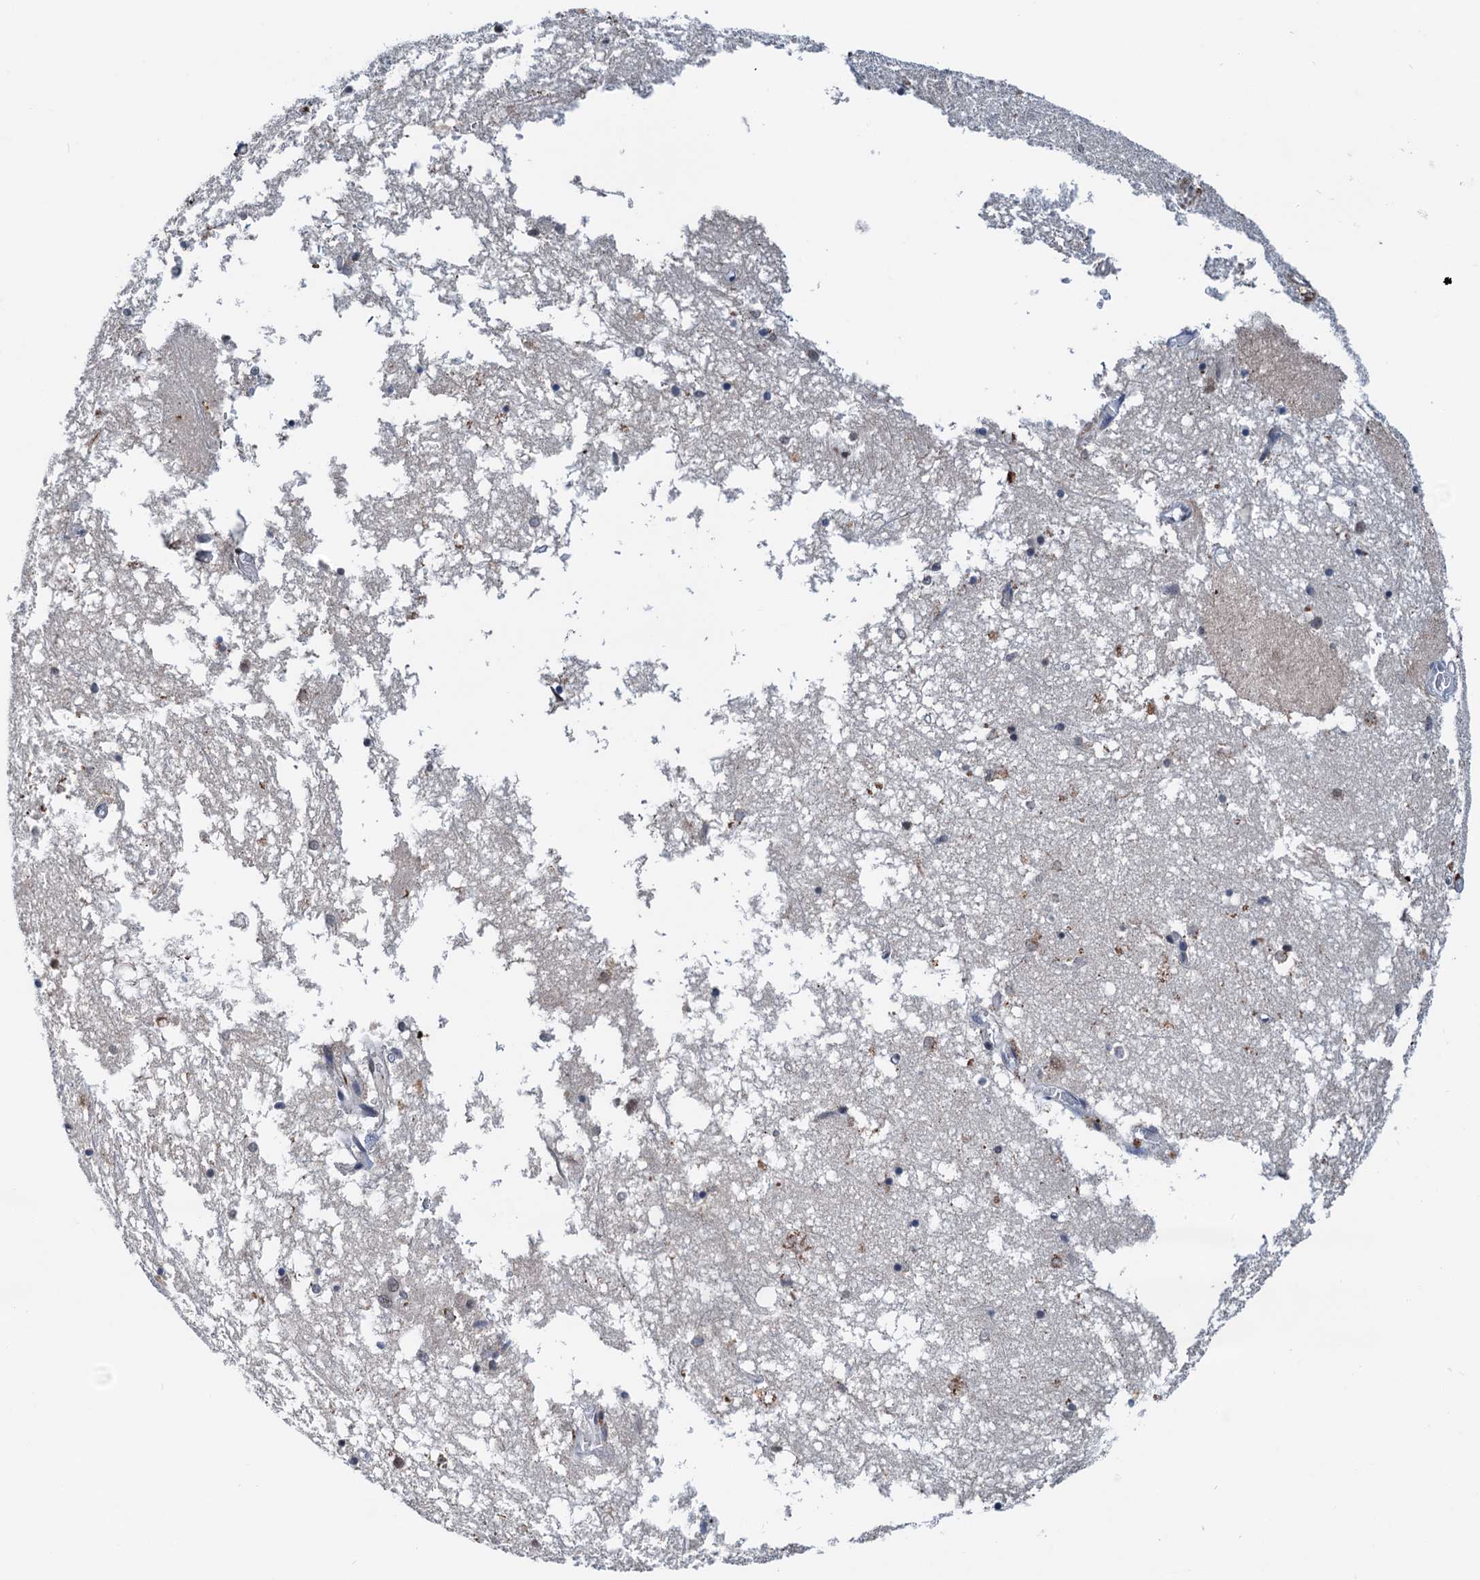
{"staining": {"intensity": "moderate", "quantity": "25%-75%", "location": "cytoplasmic/membranous"}, "tissue": "hippocampus", "cell_type": "Glial cells", "image_type": "normal", "snomed": [{"axis": "morphology", "description": "Normal tissue, NOS"}, {"axis": "topography", "description": "Hippocampus"}], "caption": "High-power microscopy captured an immunohistochemistry histopathology image of benign hippocampus, revealing moderate cytoplasmic/membranous positivity in approximately 25%-75% of glial cells.", "gene": "SHLD1", "patient": {"sex": "male", "age": 70}}